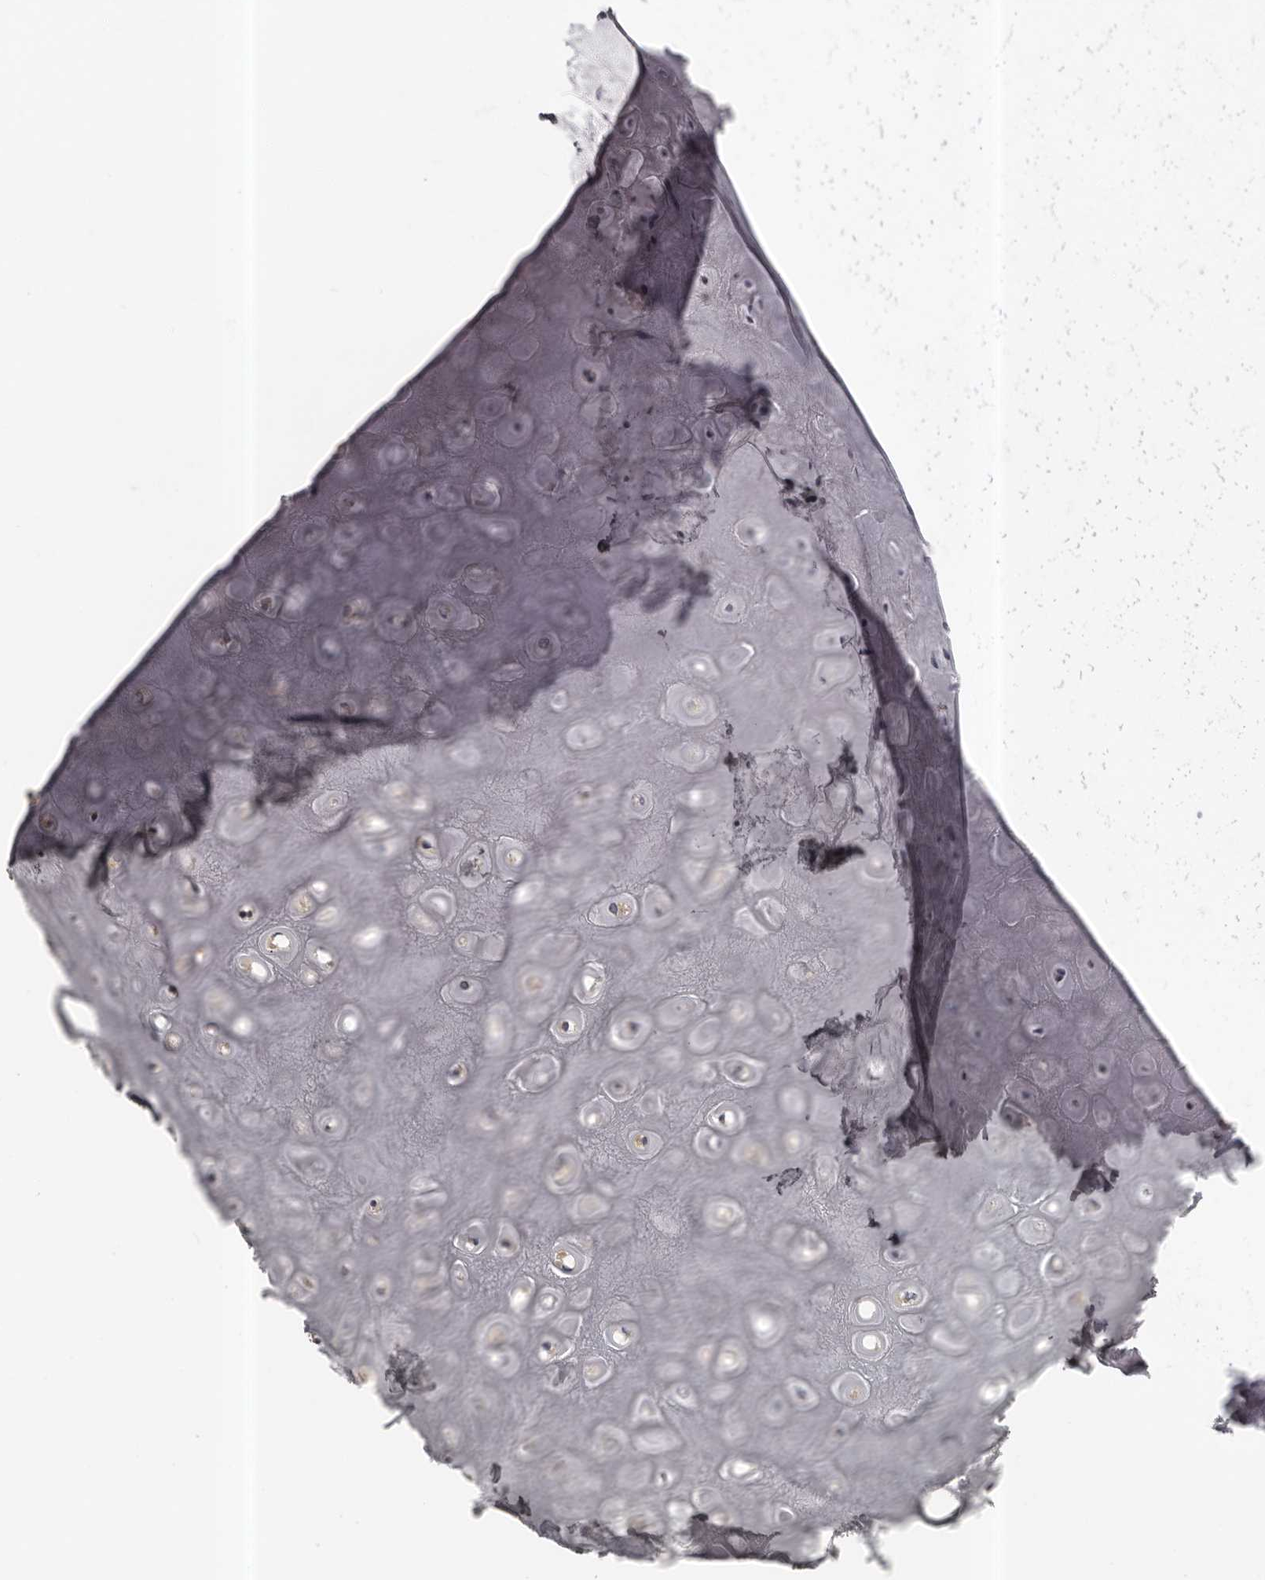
{"staining": {"intensity": "negative", "quantity": "none", "location": "none"}, "tissue": "adipose tissue", "cell_type": "Adipocytes", "image_type": "normal", "snomed": [{"axis": "morphology", "description": "Normal tissue, NOS"}, {"axis": "morphology", "description": "Basal cell carcinoma"}, {"axis": "topography", "description": "Skin"}], "caption": "Photomicrograph shows no protein staining in adipocytes of unremarkable adipose tissue. (DAB (3,3'-diaminobenzidine) immunohistochemistry with hematoxylin counter stain).", "gene": "ROM1", "patient": {"sex": "female", "age": 89}}